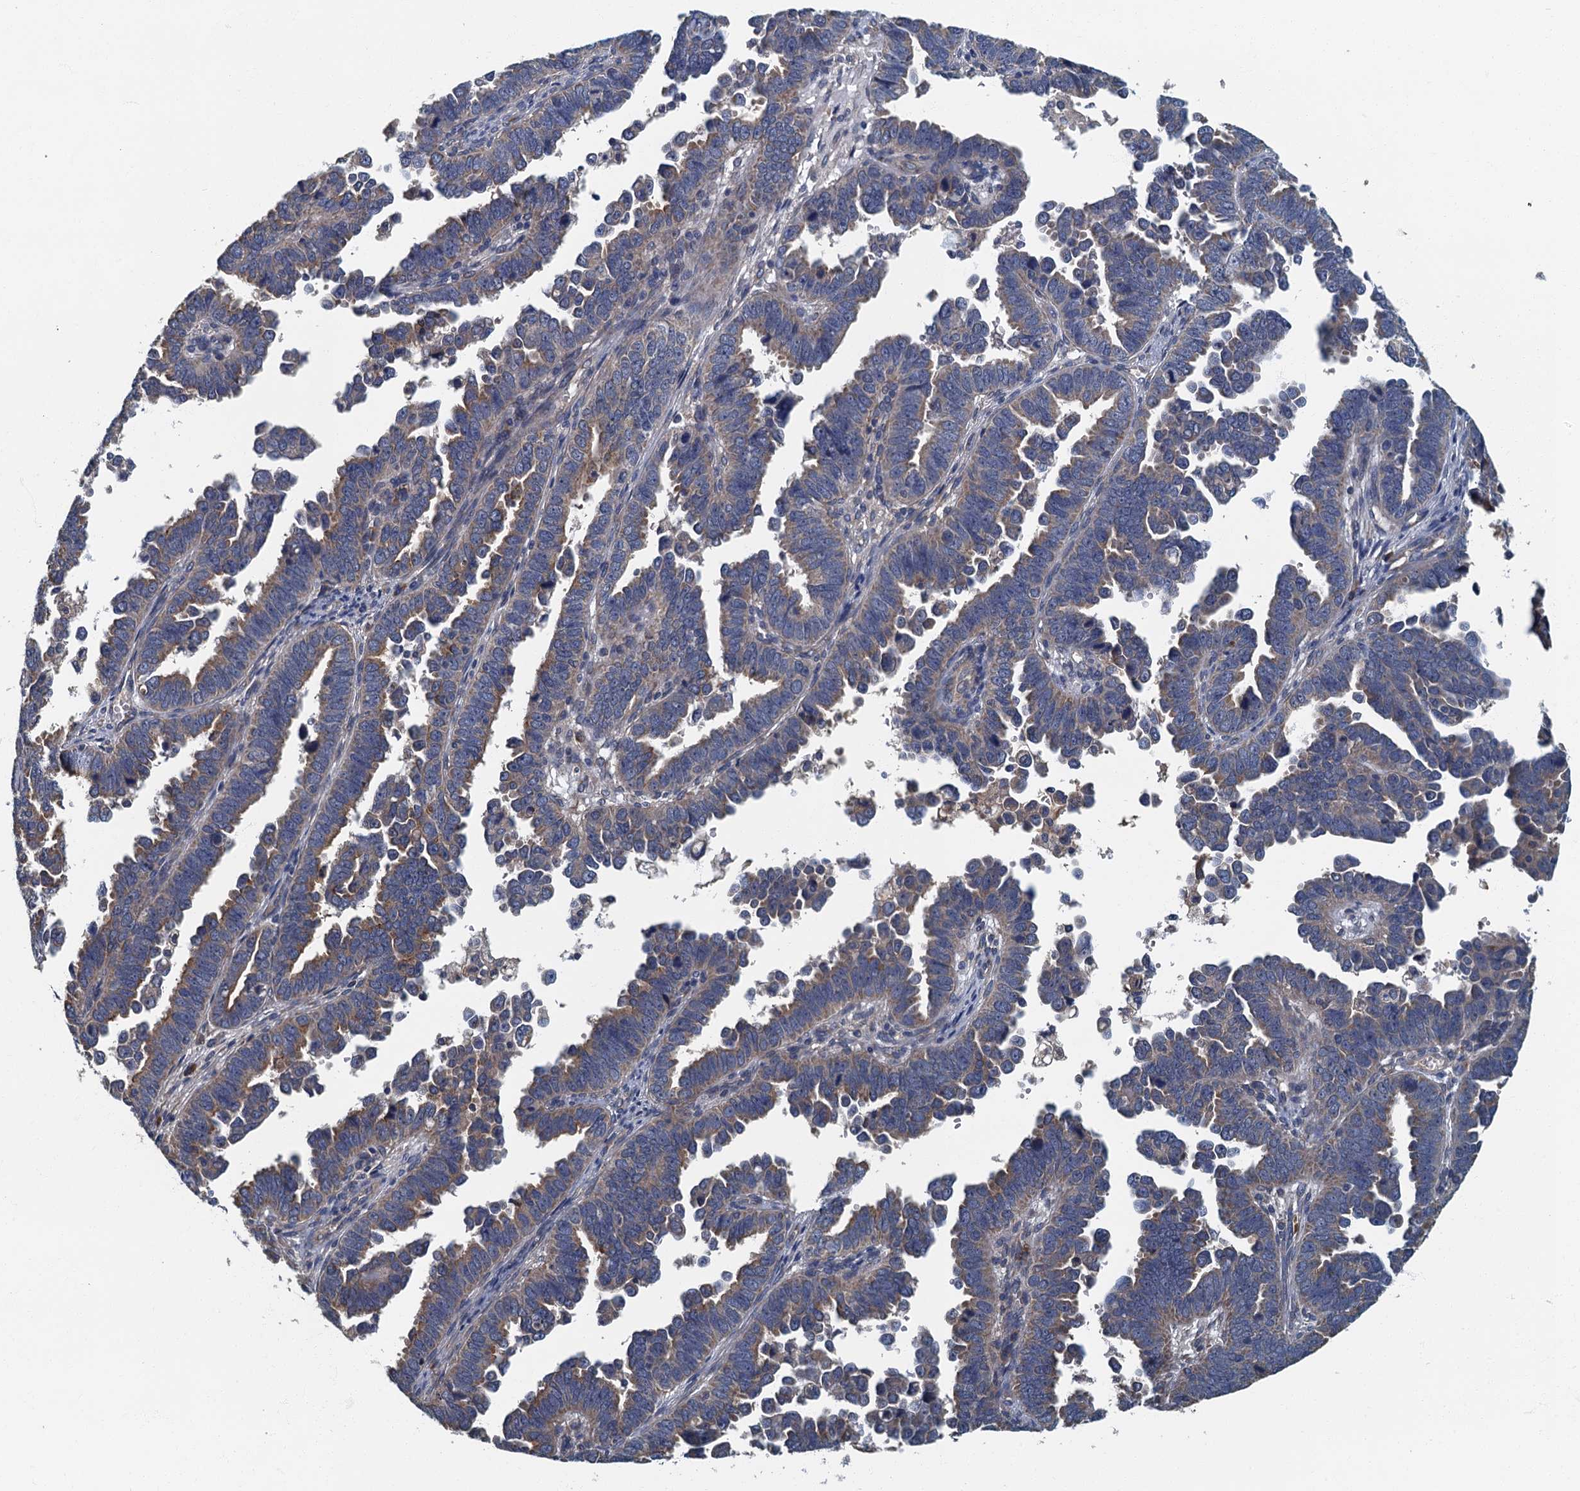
{"staining": {"intensity": "weak", "quantity": "25%-75%", "location": "cytoplasmic/membranous"}, "tissue": "endometrial cancer", "cell_type": "Tumor cells", "image_type": "cancer", "snomed": [{"axis": "morphology", "description": "Adenocarcinoma, NOS"}, {"axis": "topography", "description": "Endometrium"}], "caption": "This is a micrograph of immunohistochemistry staining of endometrial adenocarcinoma, which shows weak positivity in the cytoplasmic/membranous of tumor cells.", "gene": "DDX49", "patient": {"sex": "female", "age": 75}}